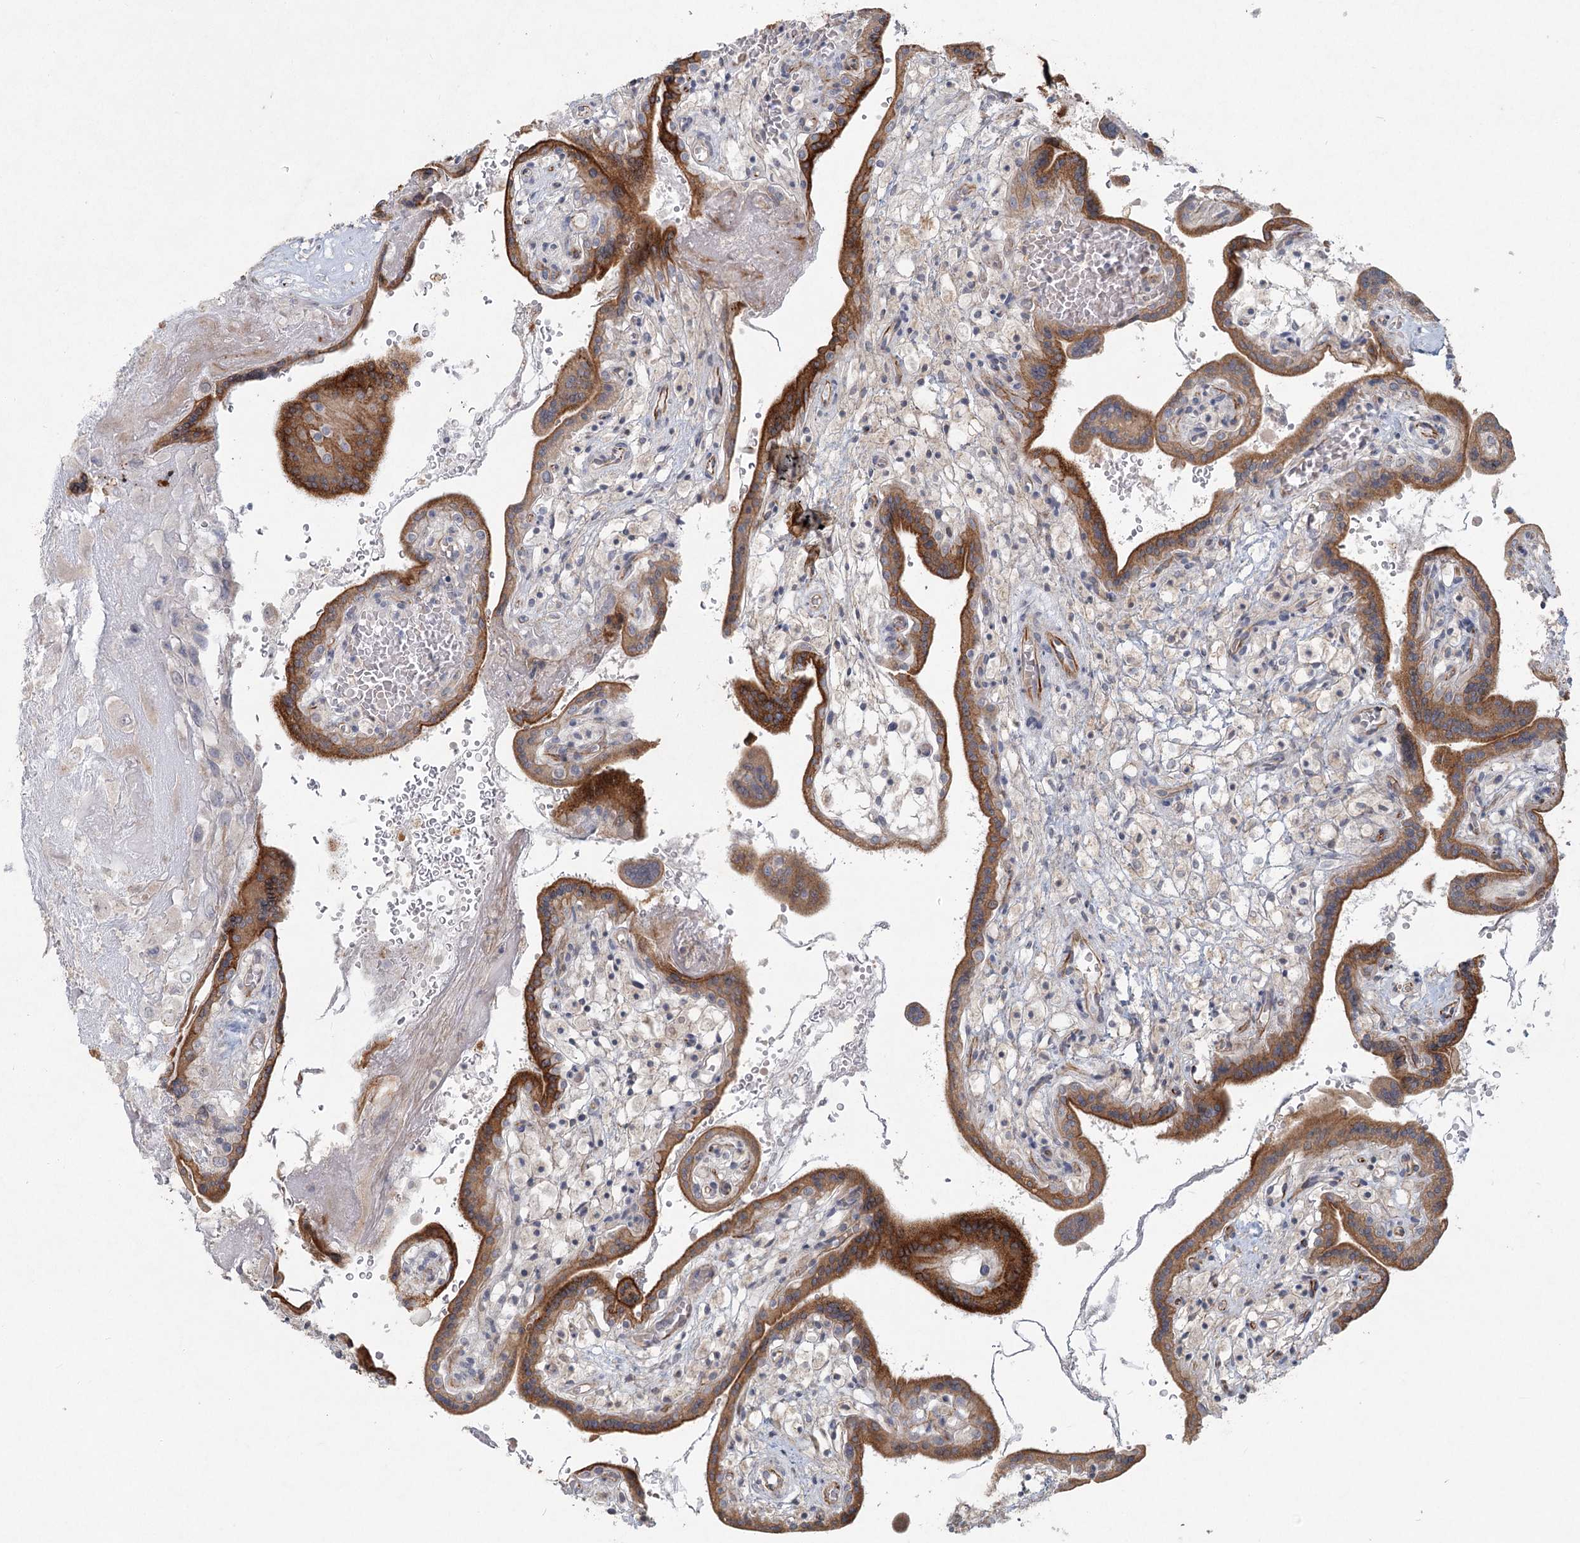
{"staining": {"intensity": "moderate", "quantity": ">75%", "location": "cytoplasmic/membranous"}, "tissue": "placenta", "cell_type": "Trophoblastic cells", "image_type": "normal", "snomed": [{"axis": "morphology", "description": "Normal tissue, NOS"}, {"axis": "topography", "description": "Placenta"}], "caption": "Placenta stained for a protein (brown) demonstrates moderate cytoplasmic/membranous positive expression in approximately >75% of trophoblastic cells.", "gene": "LRP2BP", "patient": {"sex": "female", "age": 37}}